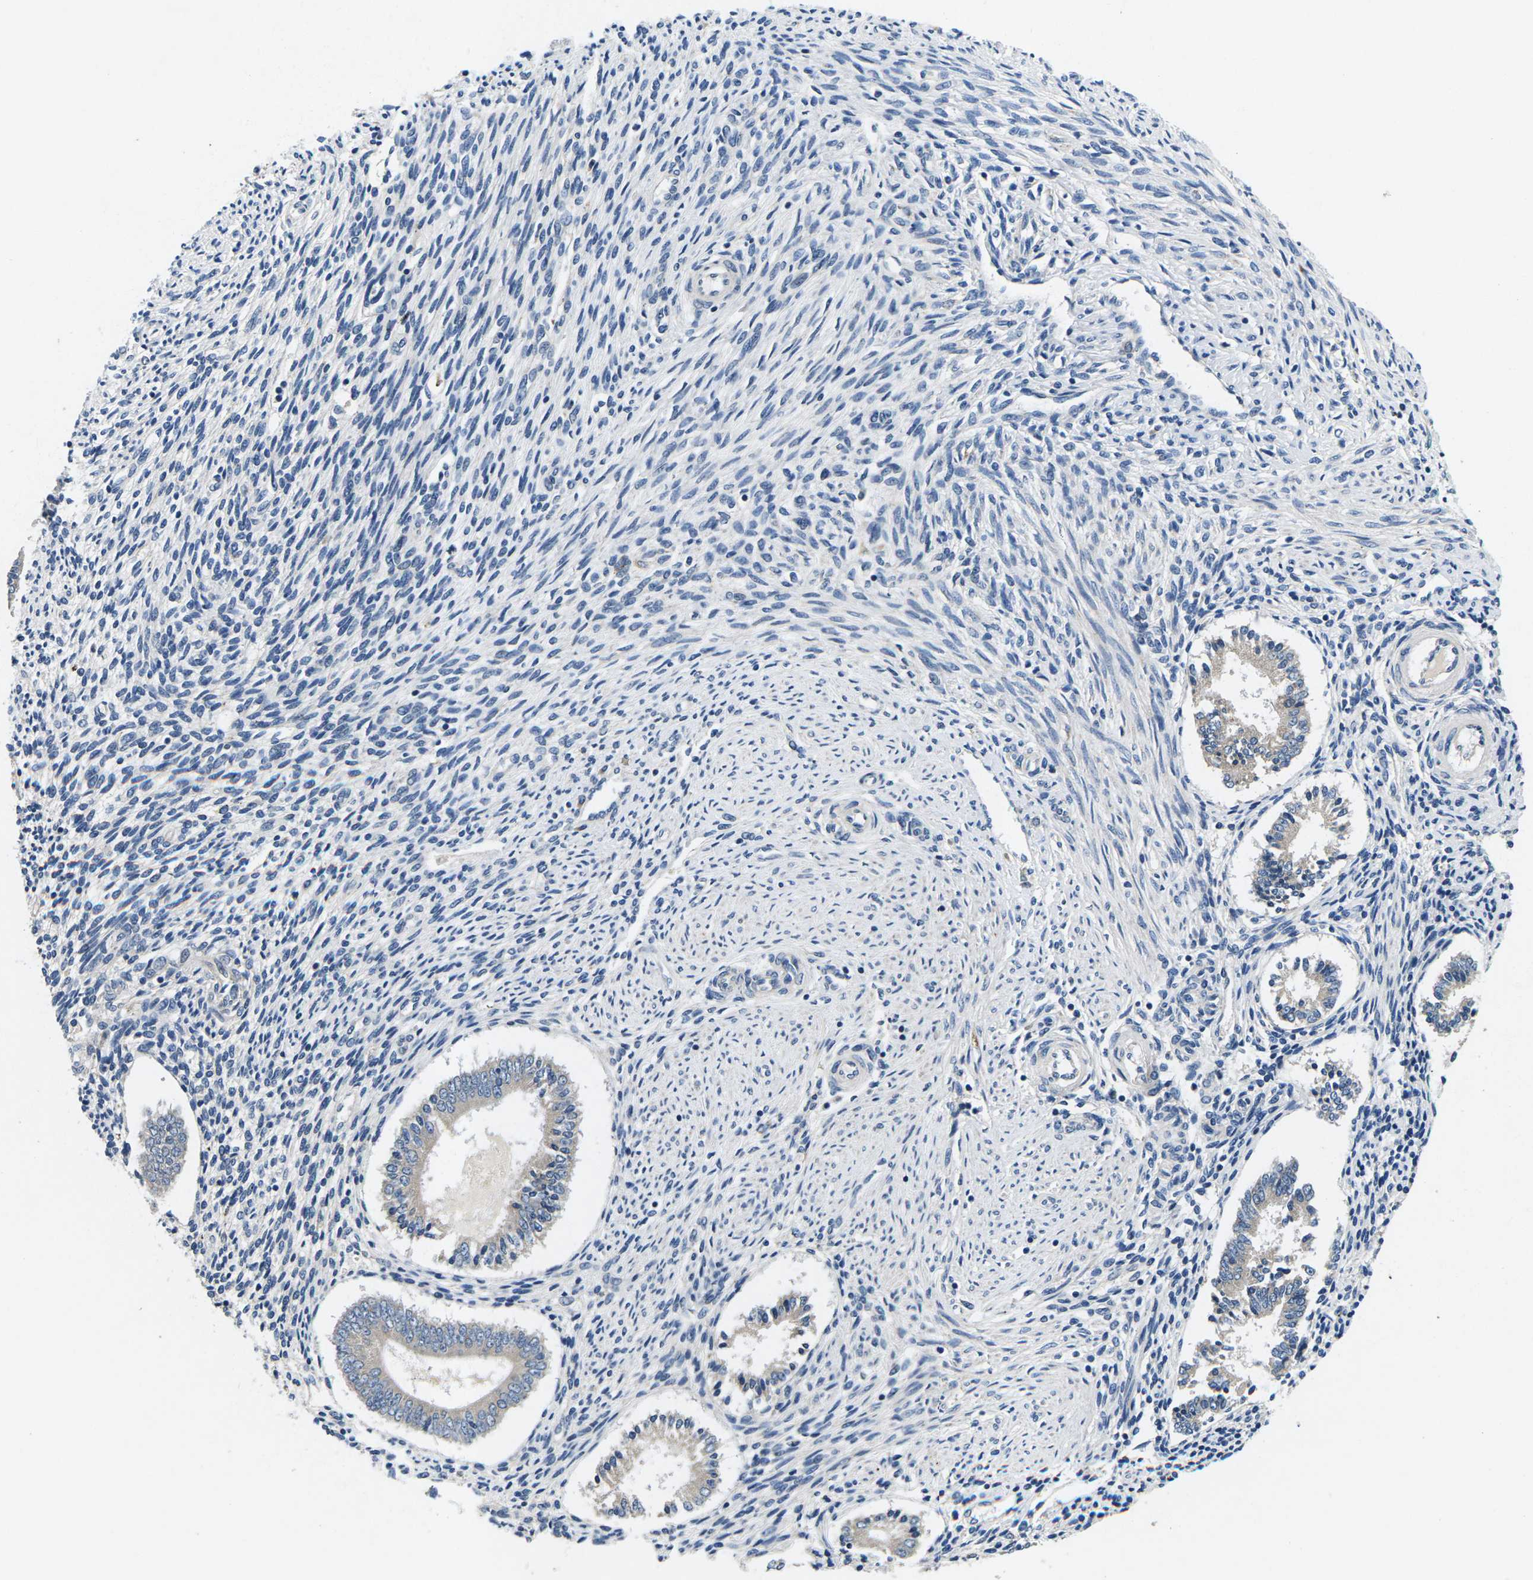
{"staining": {"intensity": "negative", "quantity": "none", "location": "none"}, "tissue": "endometrium", "cell_type": "Cells in endometrial stroma", "image_type": "normal", "snomed": [{"axis": "morphology", "description": "Normal tissue, NOS"}, {"axis": "topography", "description": "Endometrium"}], "caption": "Cells in endometrial stroma are negative for protein expression in normal human endometrium. (DAB (3,3'-diaminobenzidine) IHC visualized using brightfield microscopy, high magnification).", "gene": "ERGIC3", "patient": {"sex": "female", "age": 42}}